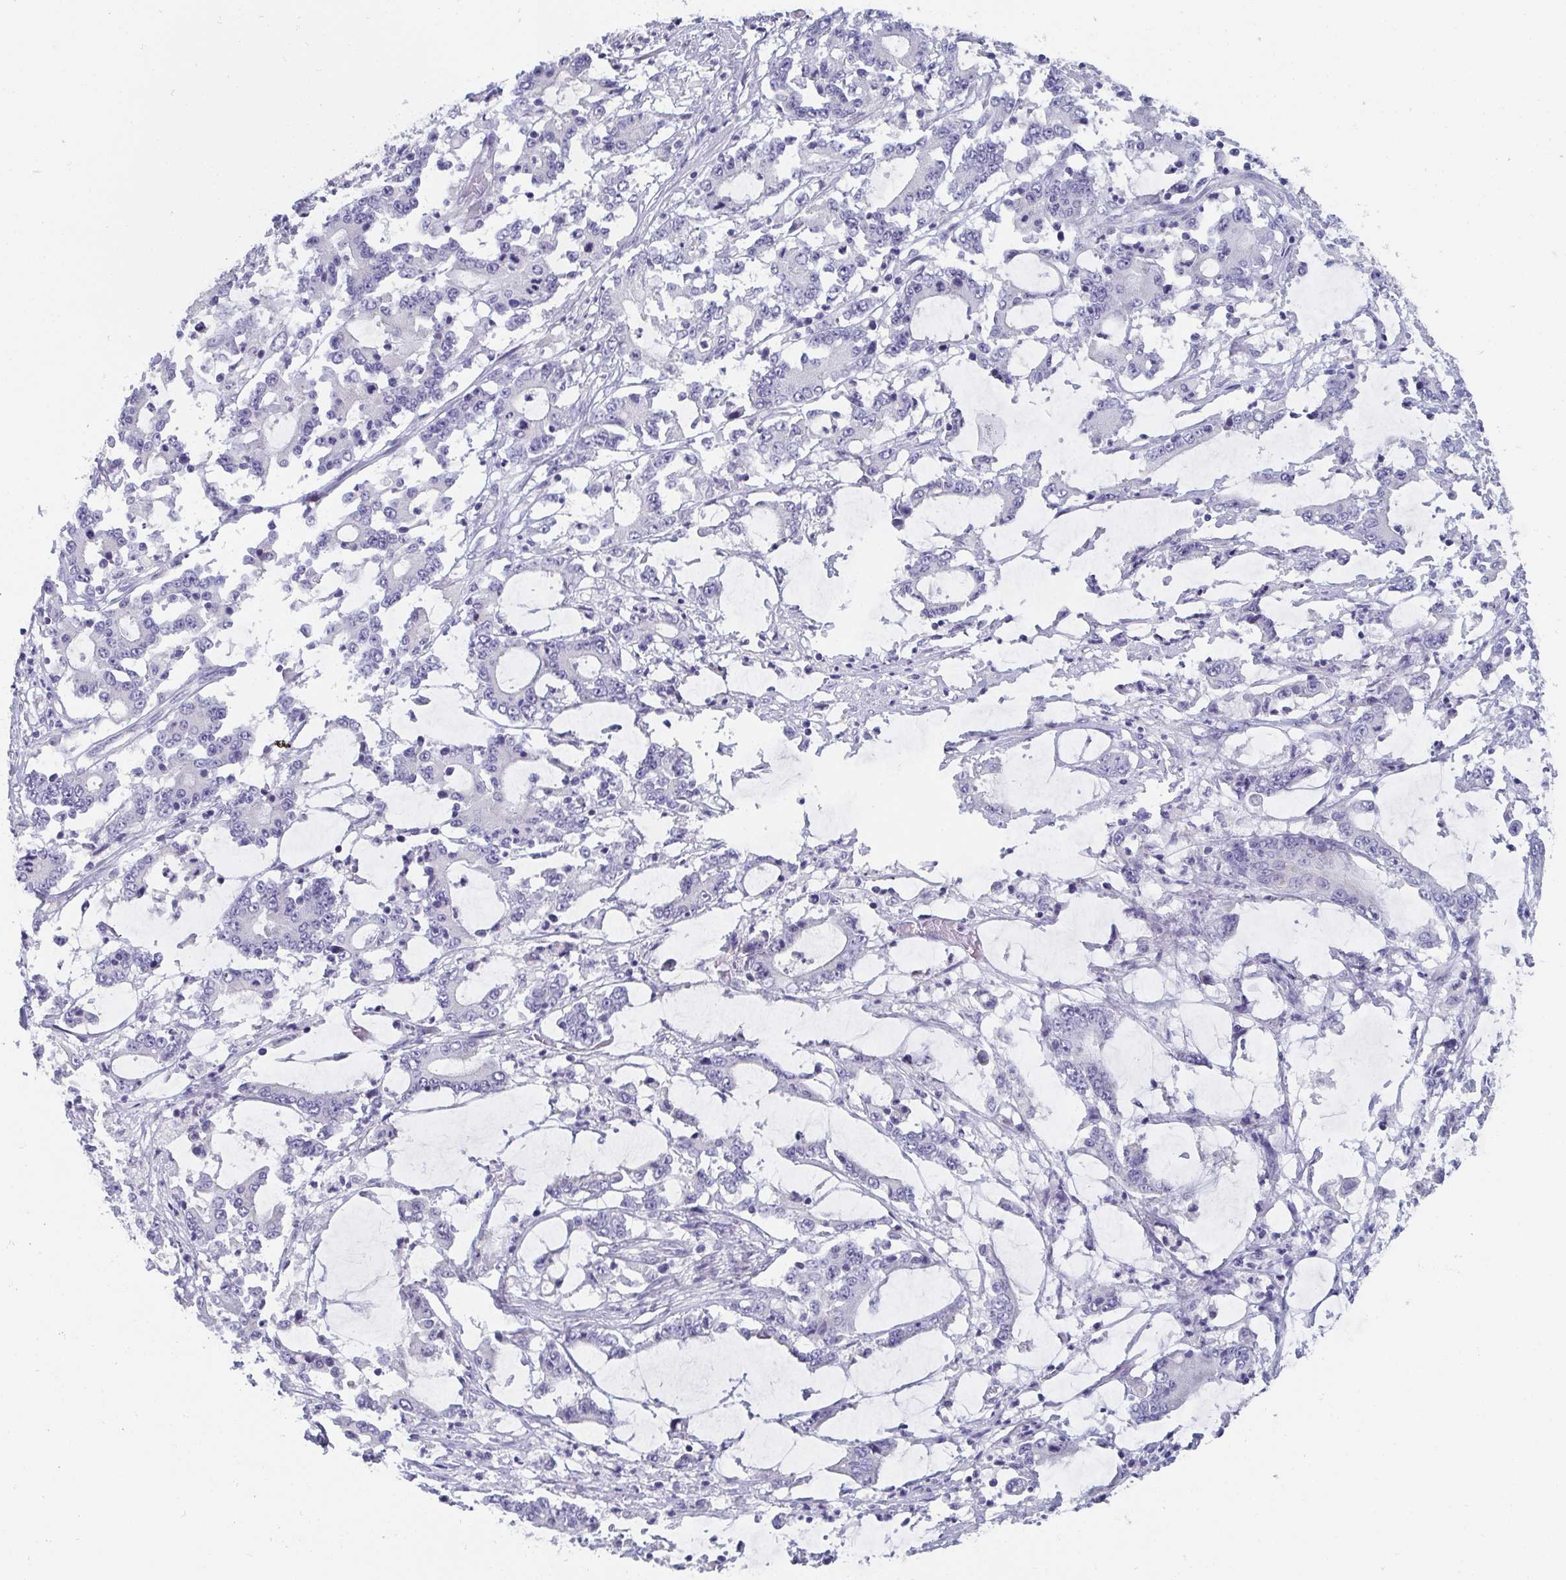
{"staining": {"intensity": "negative", "quantity": "none", "location": "none"}, "tissue": "stomach cancer", "cell_type": "Tumor cells", "image_type": "cancer", "snomed": [{"axis": "morphology", "description": "Adenocarcinoma, NOS"}, {"axis": "topography", "description": "Stomach, upper"}], "caption": "A high-resolution image shows immunohistochemistry (IHC) staining of stomach cancer, which reveals no significant expression in tumor cells.", "gene": "DYDC2", "patient": {"sex": "male", "age": 68}}